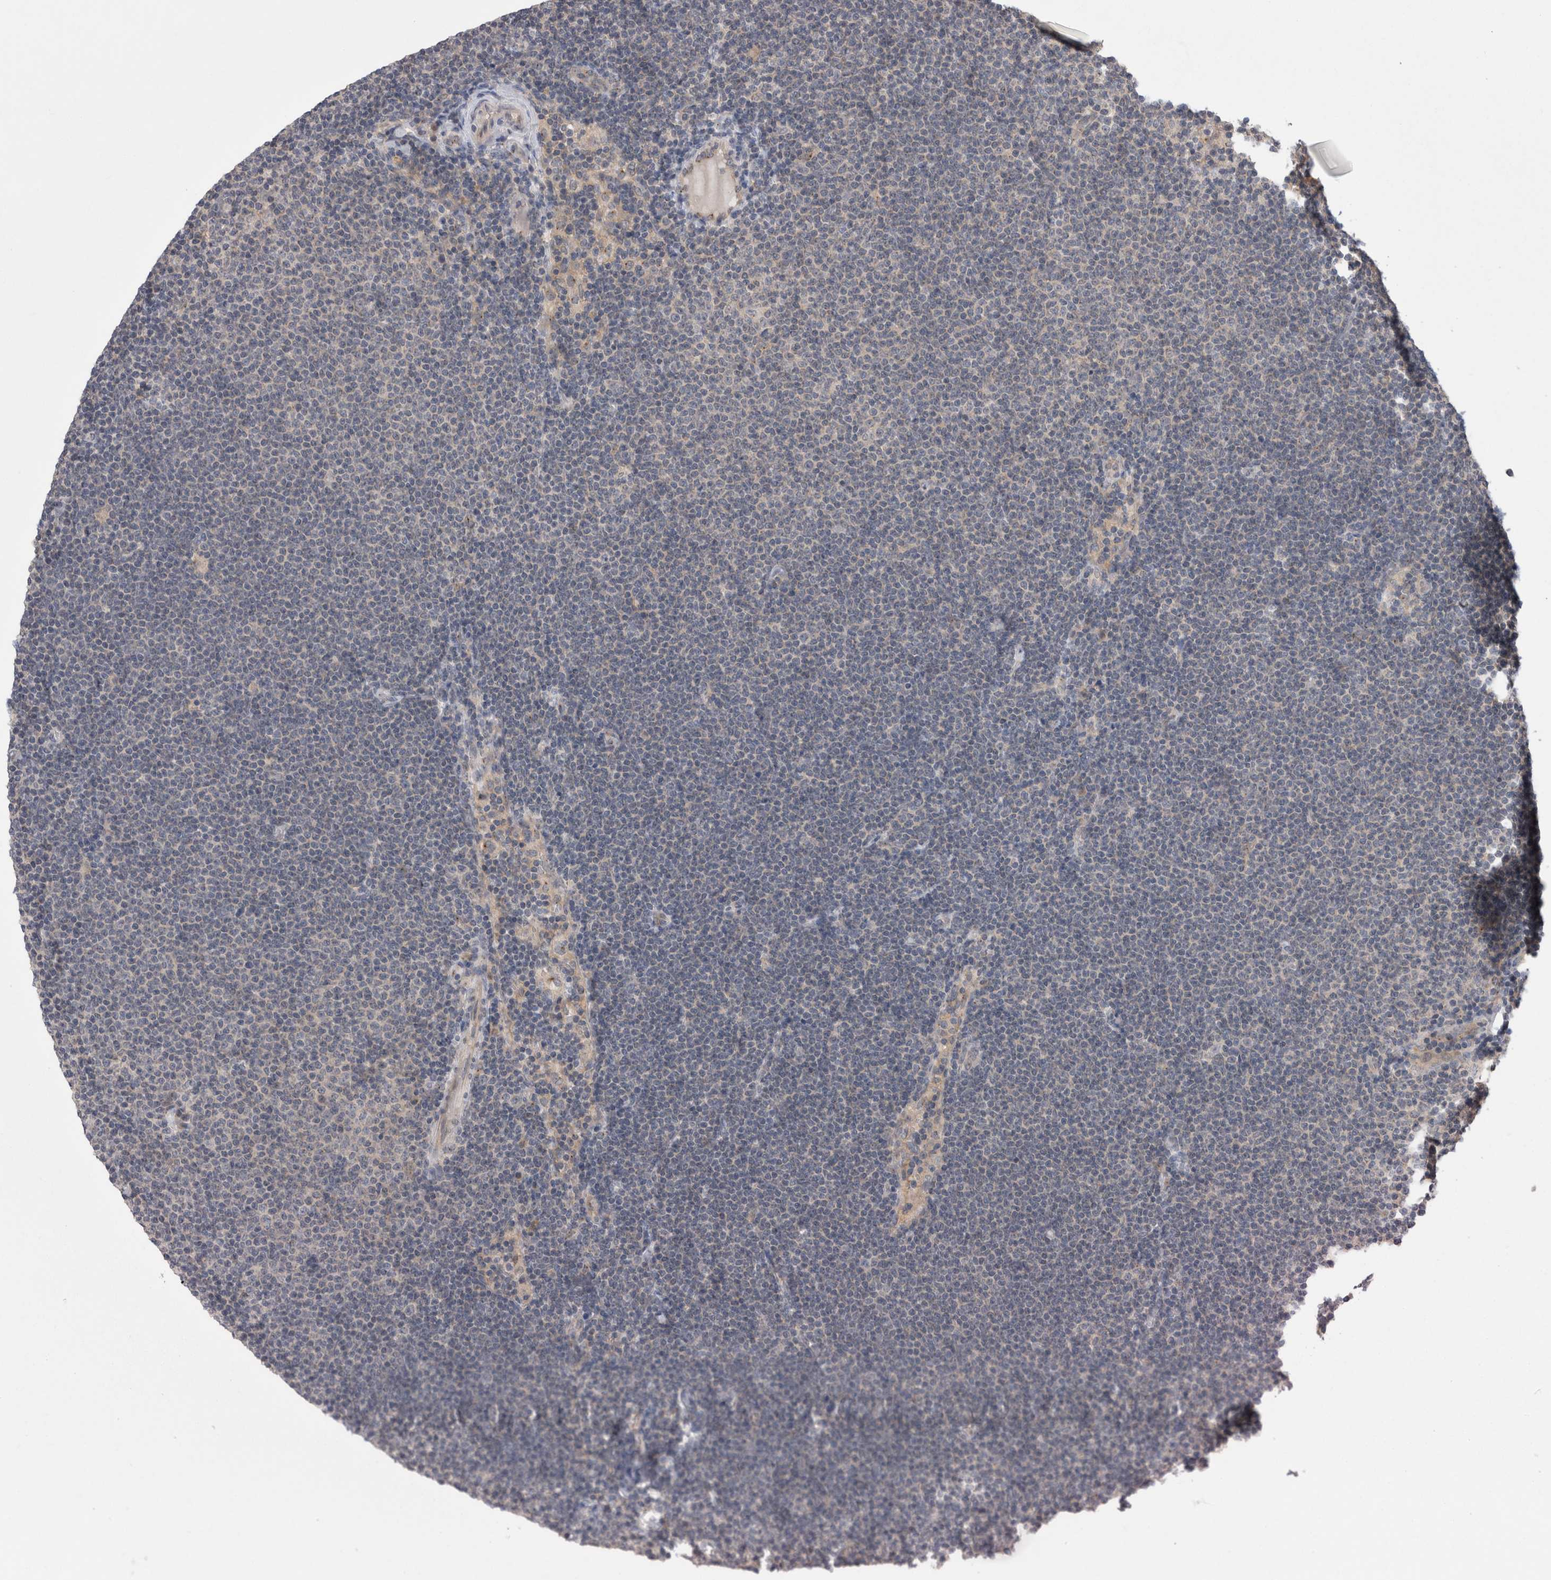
{"staining": {"intensity": "negative", "quantity": "none", "location": "none"}, "tissue": "lymphoma", "cell_type": "Tumor cells", "image_type": "cancer", "snomed": [{"axis": "morphology", "description": "Malignant lymphoma, non-Hodgkin's type, Low grade"}, {"axis": "topography", "description": "Lymph node"}], "caption": "Image shows no significant protein expression in tumor cells of low-grade malignant lymphoma, non-Hodgkin's type.", "gene": "DCTN6", "patient": {"sex": "female", "age": 53}}